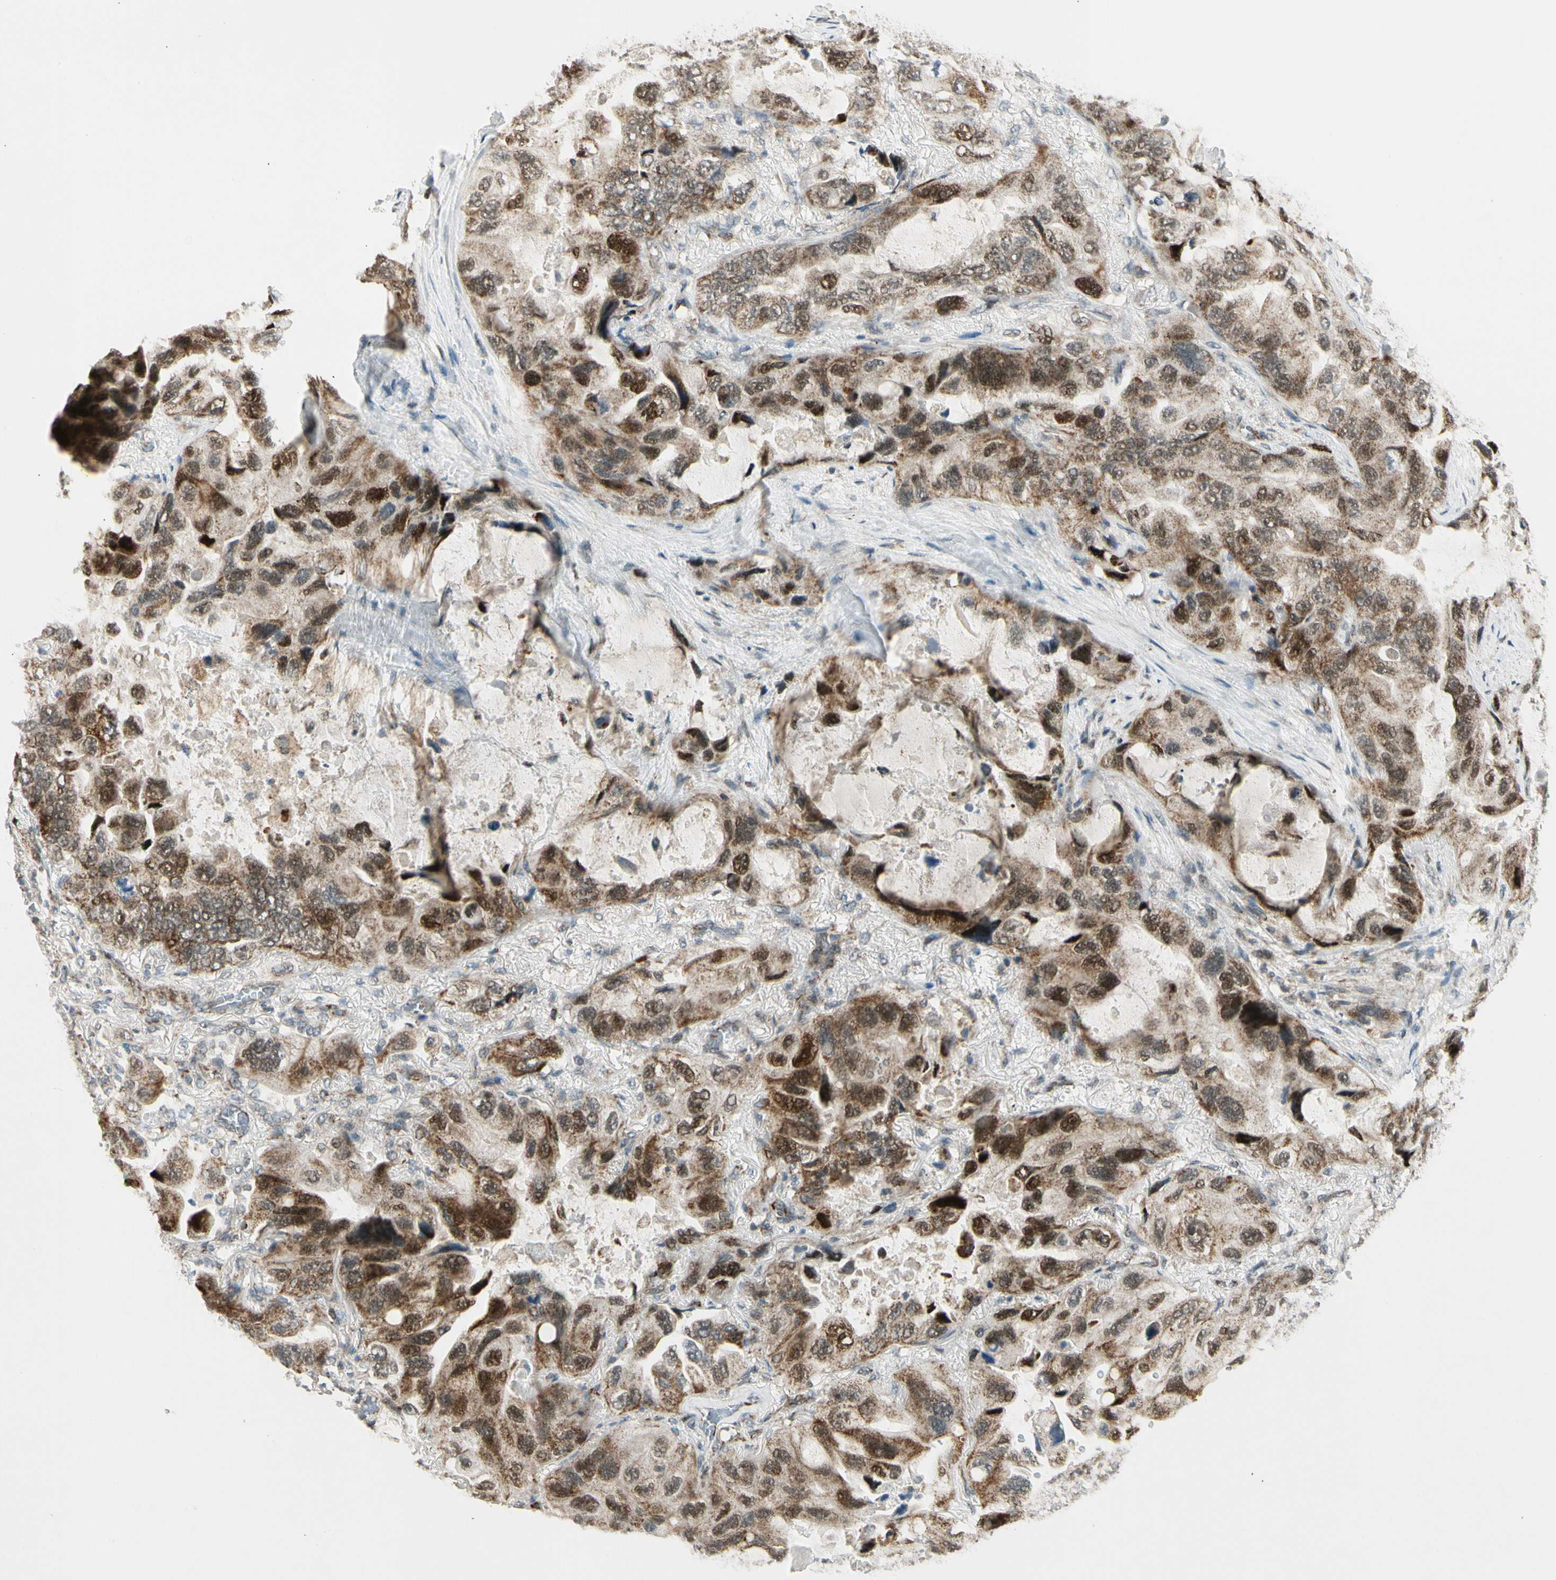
{"staining": {"intensity": "strong", "quantity": "25%-75%", "location": "cytoplasmic/membranous"}, "tissue": "lung cancer", "cell_type": "Tumor cells", "image_type": "cancer", "snomed": [{"axis": "morphology", "description": "Squamous cell carcinoma, NOS"}, {"axis": "topography", "description": "Lung"}], "caption": "Lung squamous cell carcinoma tissue demonstrates strong cytoplasmic/membranous staining in approximately 25%-75% of tumor cells, visualized by immunohistochemistry. The staining is performed using DAB brown chromogen to label protein expression. The nuclei are counter-stained blue using hematoxylin.", "gene": "KHDC4", "patient": {"sex": "female", "age": 73}}